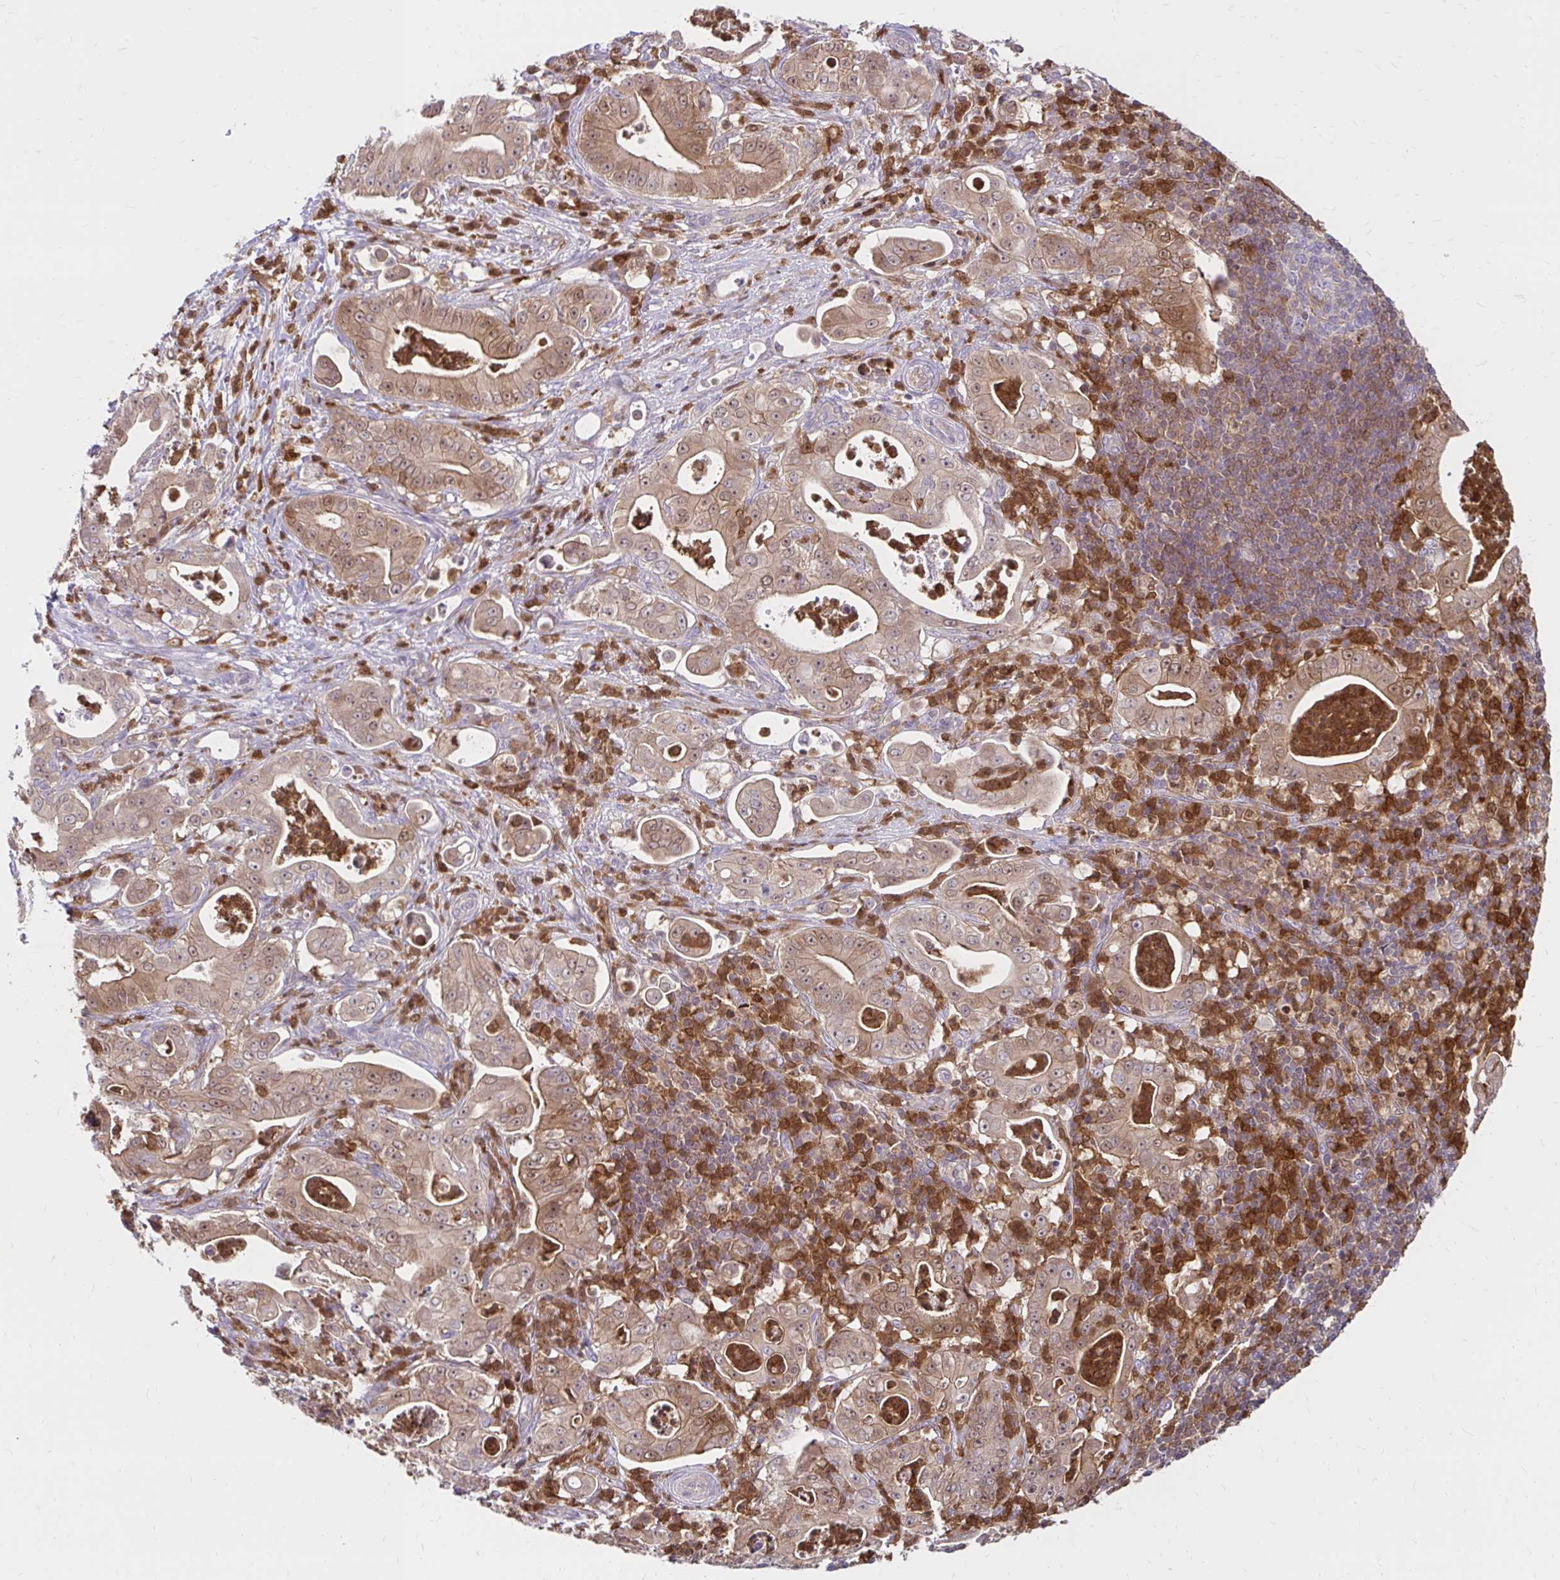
{"staining": {"intensity": "weak", "quantity": ">75%", "location": "cytoplasmic/membranous,nuclear"}, "tissue": "pancreatic cancer", "cell_type": "Tumor cells", "image_type": "cancer", "snomed": [{"axis": "morphology", "description": "Adenocarcinoma, NOS"}, {"axis": "topography", "description": "Pancreas"}], "caption": "Immunohistochemical staining of pancreatic adenocarcinoma reveals low levels of weak cytoplasmic/membranous and nuclear positivity in about >75% of tumor cells.", "gene": "PYCARD", "patient": {"sex": "male", "age": 71}}